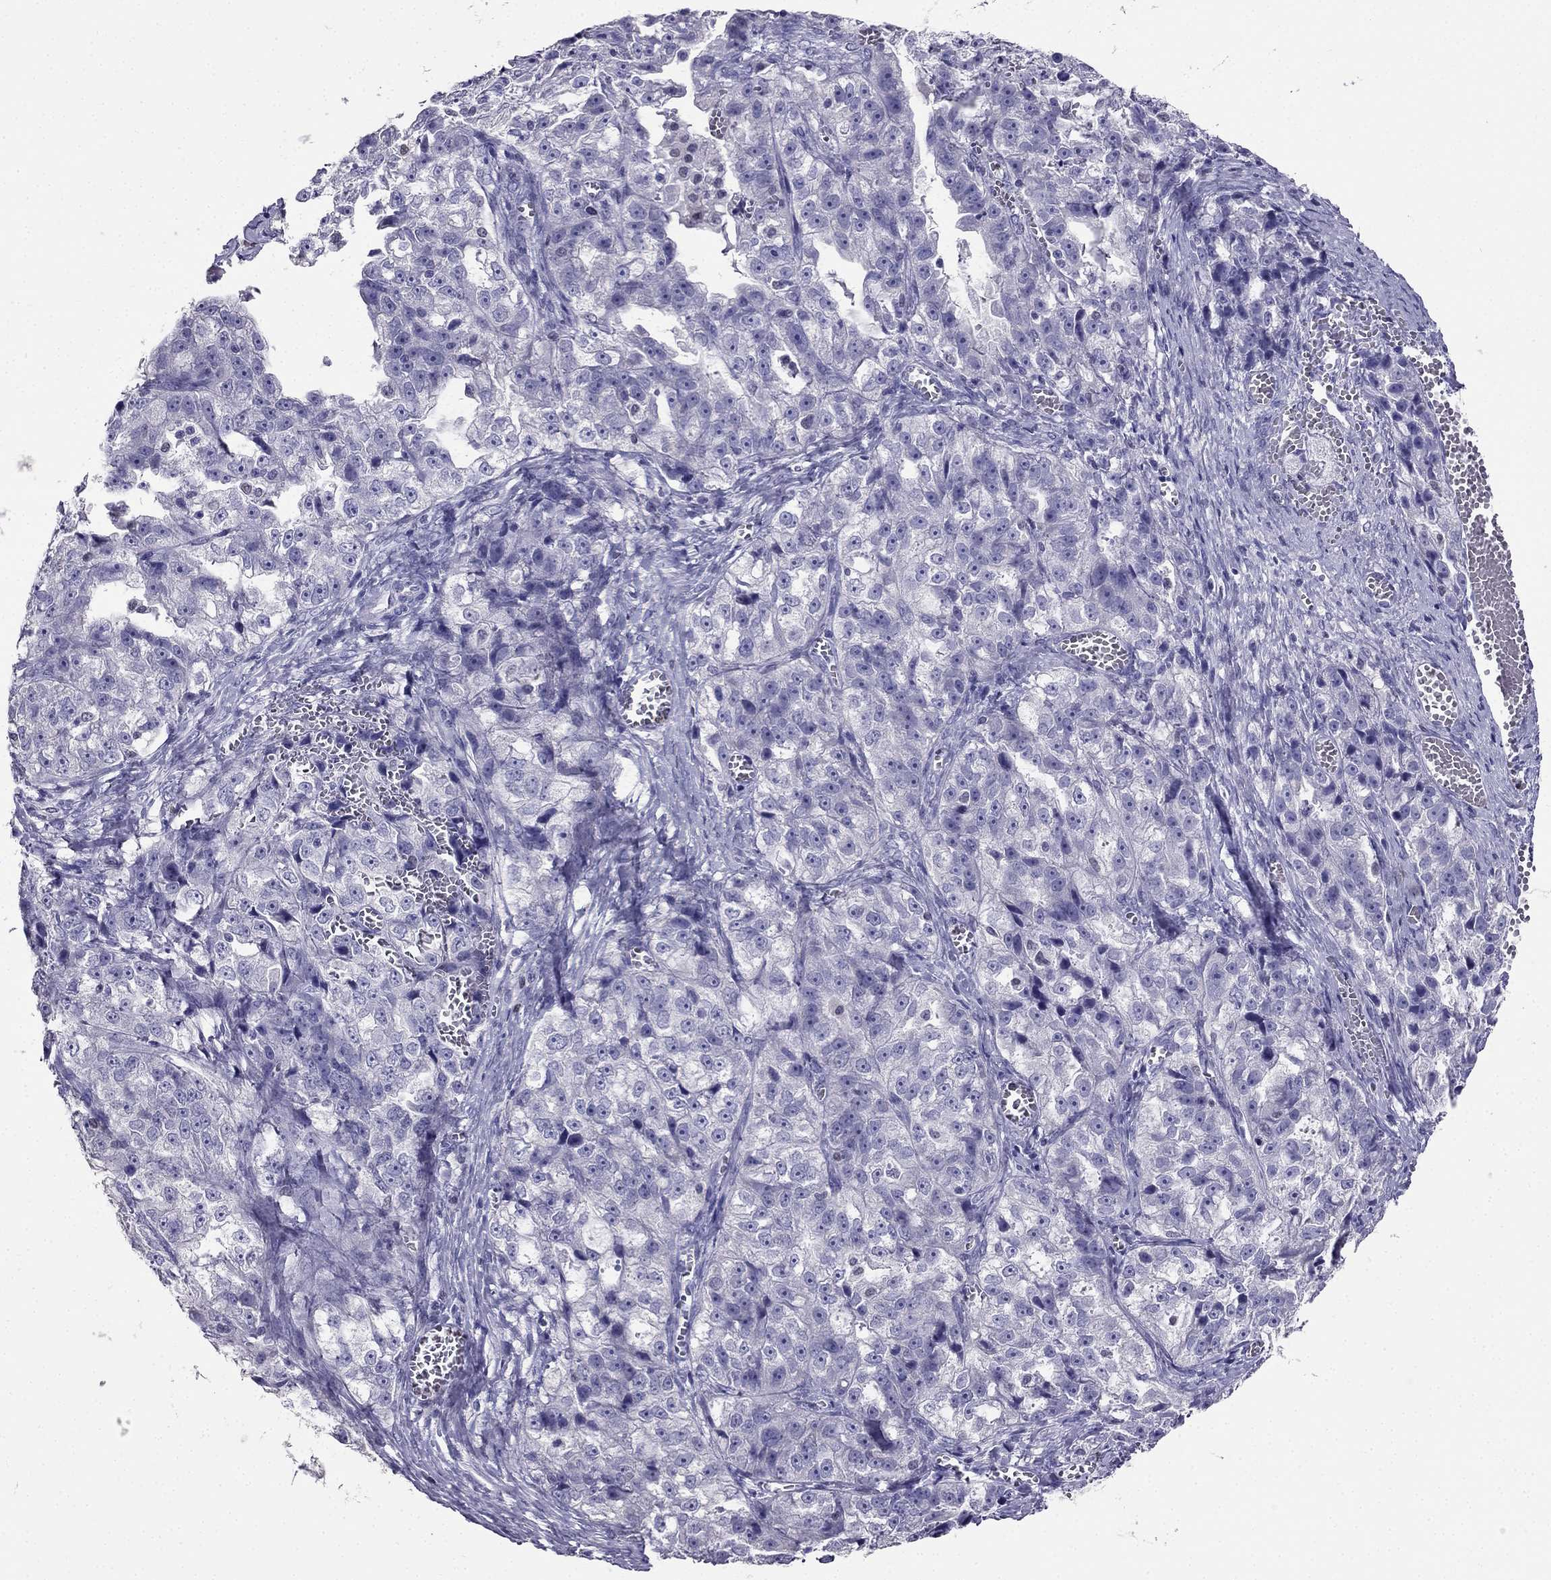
{"staining": {"intensity": "negative", "quantity": "none", "location": "none"}, "tissue": "ovarian cancer", "cell_type": "Tumor cells", "image_type": "cancer", "snomed": [{"axis": "morphology", "description": "Cystadenocarcinoma, serous, NOS"}, {"axis": "topography", "description": "Ovary"}], "caption": "Micrograph shows no significant protein expression in tumor cells of ovarian cancer (serous cystadenocarcinoma).", "gene": "ARID3A", "patient": {"sex": "female", "age": 51}}